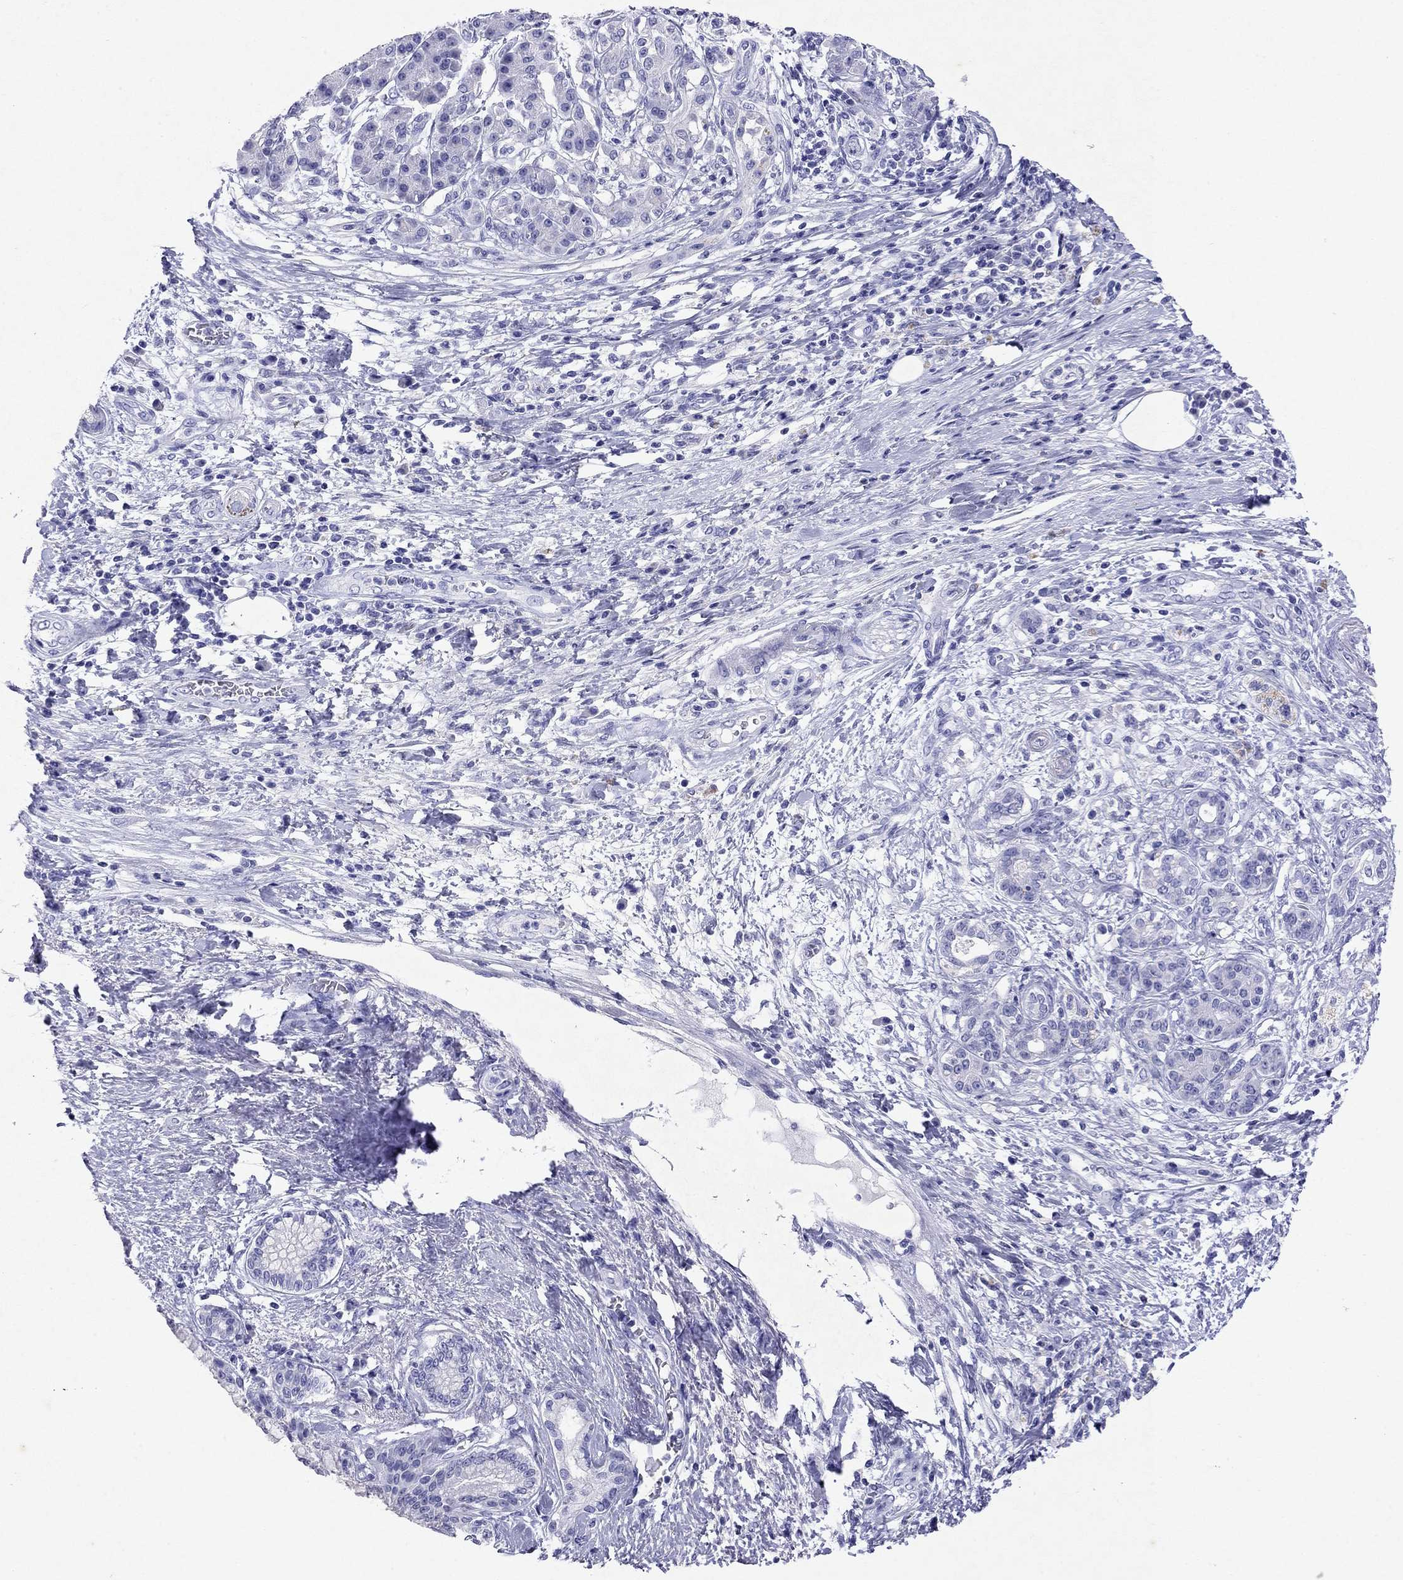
{"staining": {"intensity": "negative", "quantity": "none", "location": "none"}, "tissue": "pancreatic cancer", "cell_type": "Tumor cells", "image_type": "cancer", "snomed": [{"axis": "morphology", "description": "Adenocarcinoma, NOS"}, {"axis": "topography", "description": "Pancreas"}], "caption": "DAB immunohistochemical staining of human adenocarcinoma (pancreatic) reveals no significant expression in tumor cells. (DAB immunohistochemistry (IHC) with hematoxylin counter stain).", "gene": "ARMC12", "patient": {"sex": "female", "age": 73}}